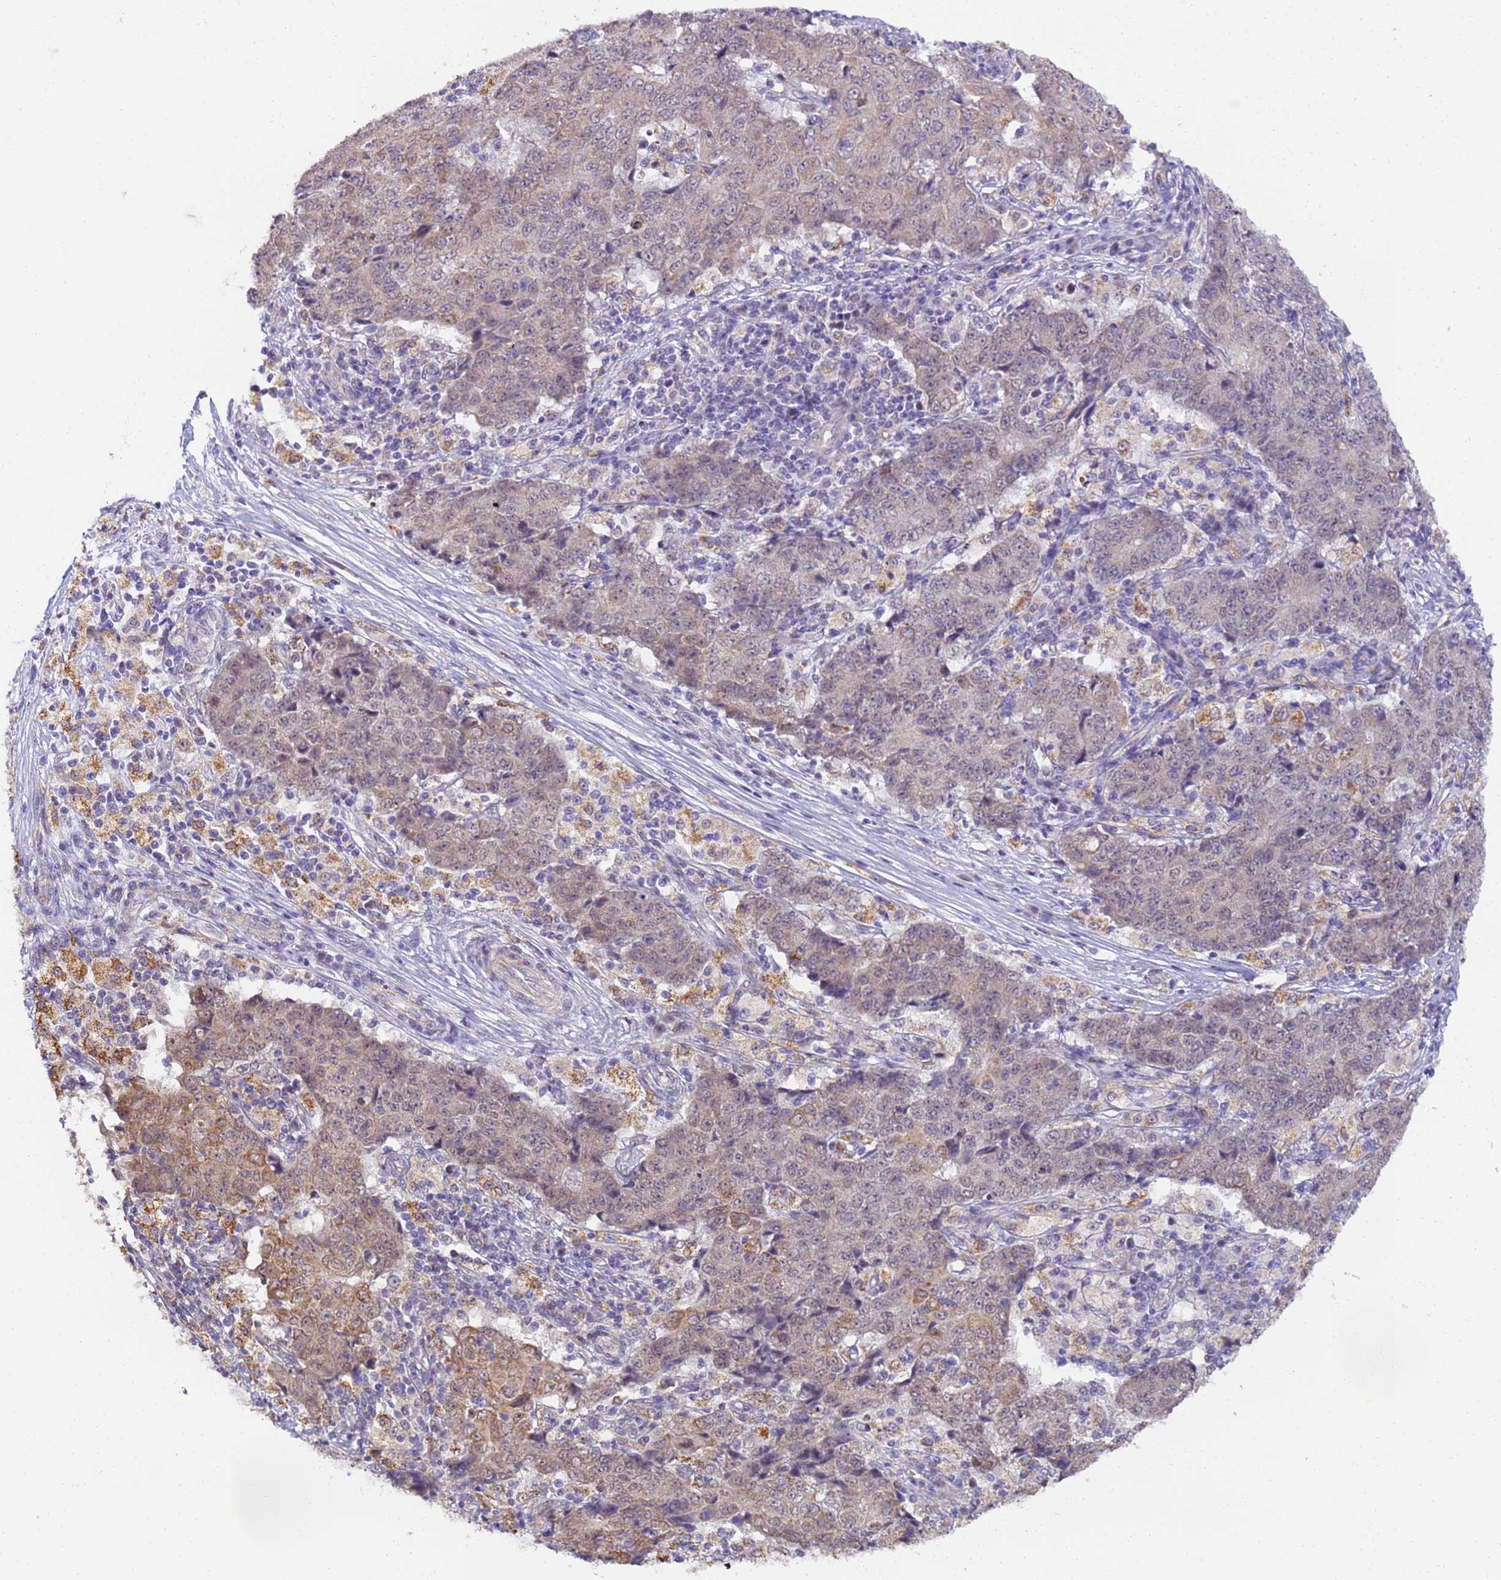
{"staining": {"intensity": "moderate", "quantity": "<25%", "location": "cytoplasmic/membranous,nuclear"}, "tissue": "ovarian cancer", "cell_type": "Tumor cells", "image_type": "cancer", "snomed": [{"axis": "morphology", "description": "Carcinoma, endometroid"}, {"axis": "topography", "description": "Ovary"}], "caption": "Ovarian cancer (endometroid carcinoma) was stained to show a protein in brown. There is low levels of moderate cytoplasmic/membranous and nuclear positivity in approximately <25% of tumor cells. (brown staining indicates protein expression, while blue staining denotes nuclei).", "gene": "RAPGEF3", "patient": {"sex": "female", "age": 42}}